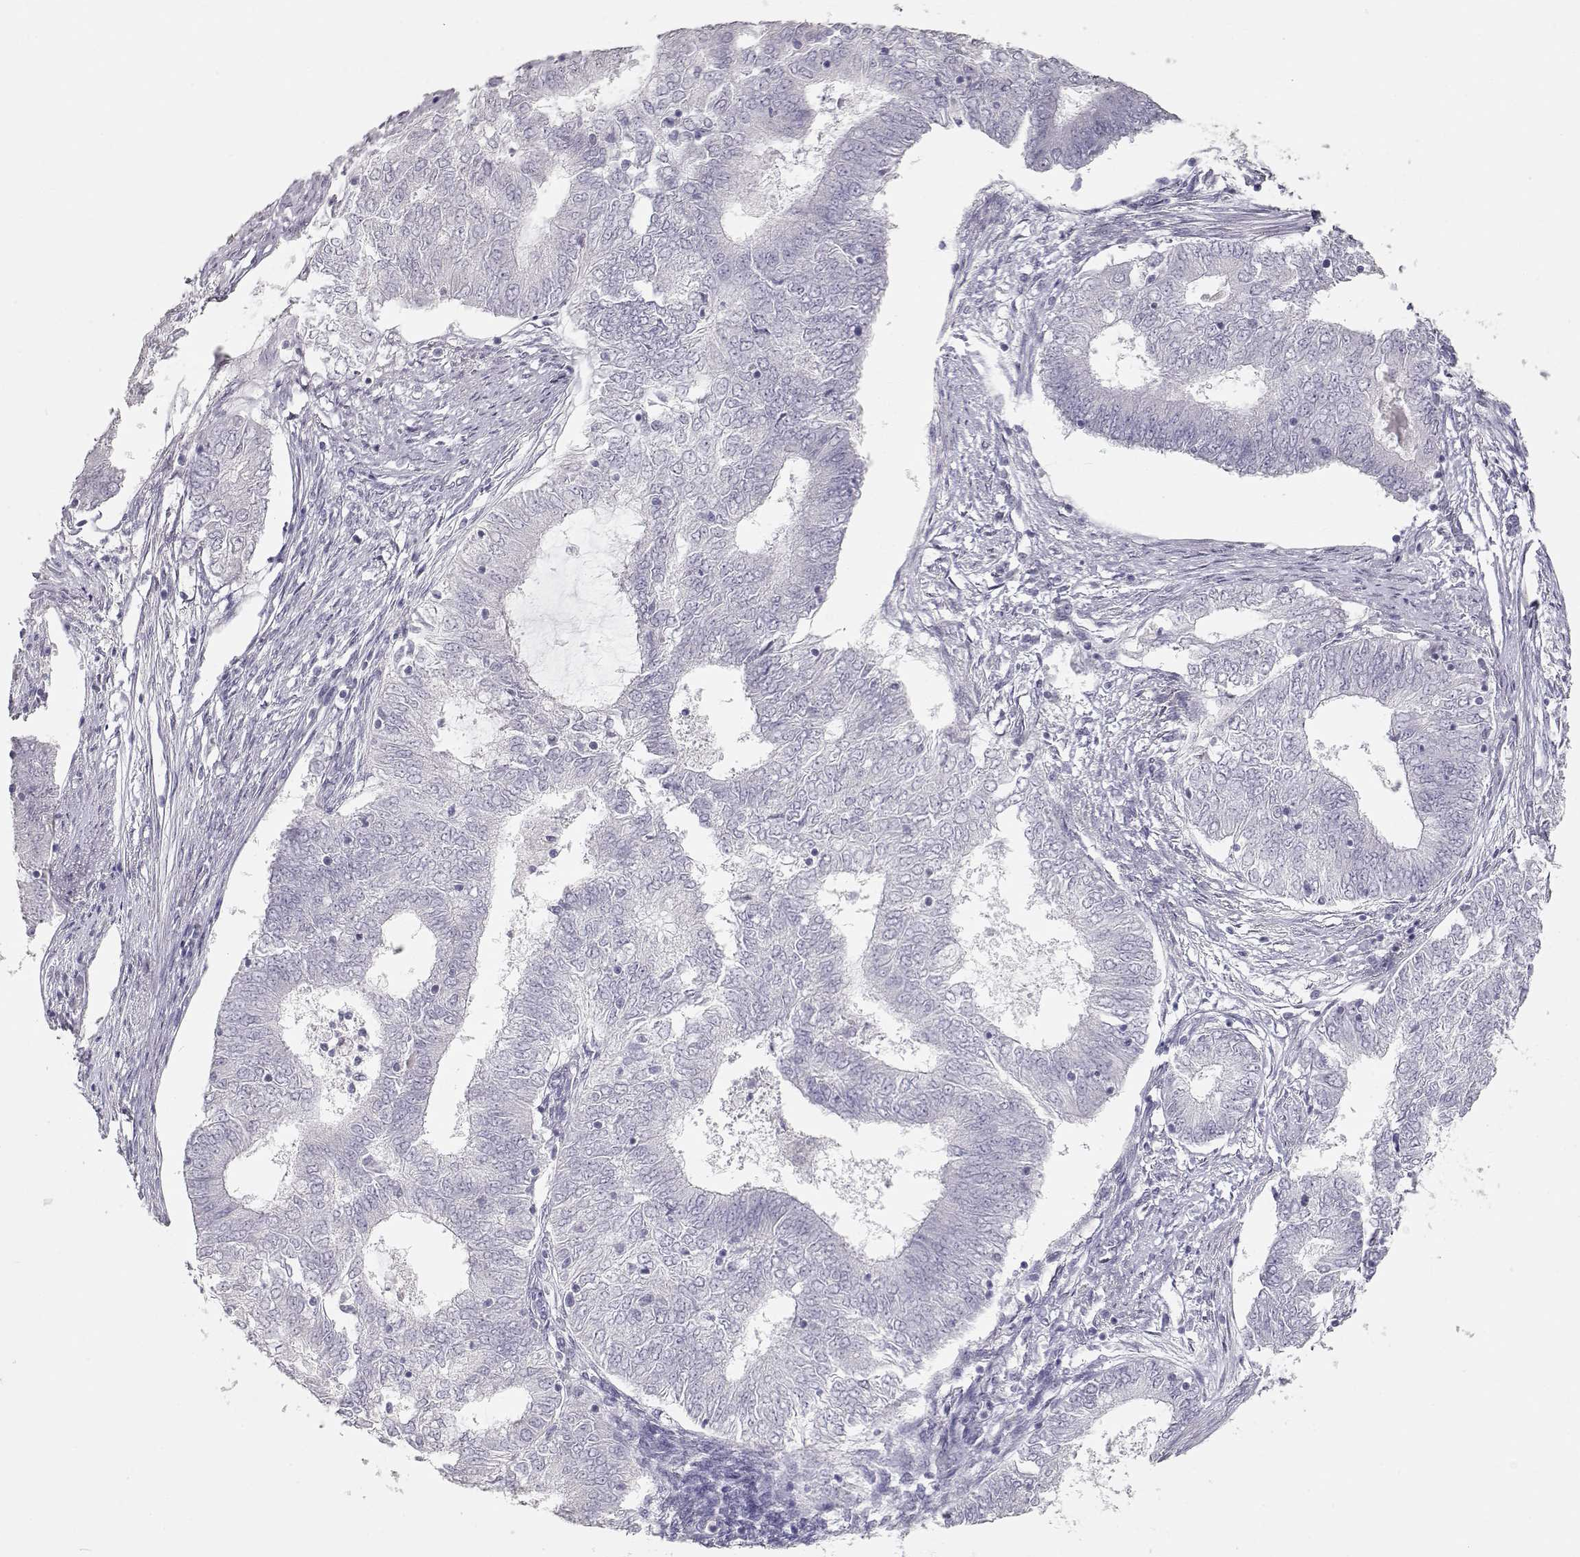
{"staining": {"intensity": "negative", "quantity": "none", "location": "none"}, "tissue": "endometrial cancer", "cell_type": "Tumor cells", "image_type": "cancer", "snomed": [{"axis": "morphology", "description": "Adenocarcinoma, NOS"}, {"axis": "topography", "description": "Endometrium"}], "caption": "A photomicrograph of human endometrial adenocarcinoma is negative for staining in tumor cells.", "gene": "TKTL1", "patient": {"sex": "female", "age": 62}}